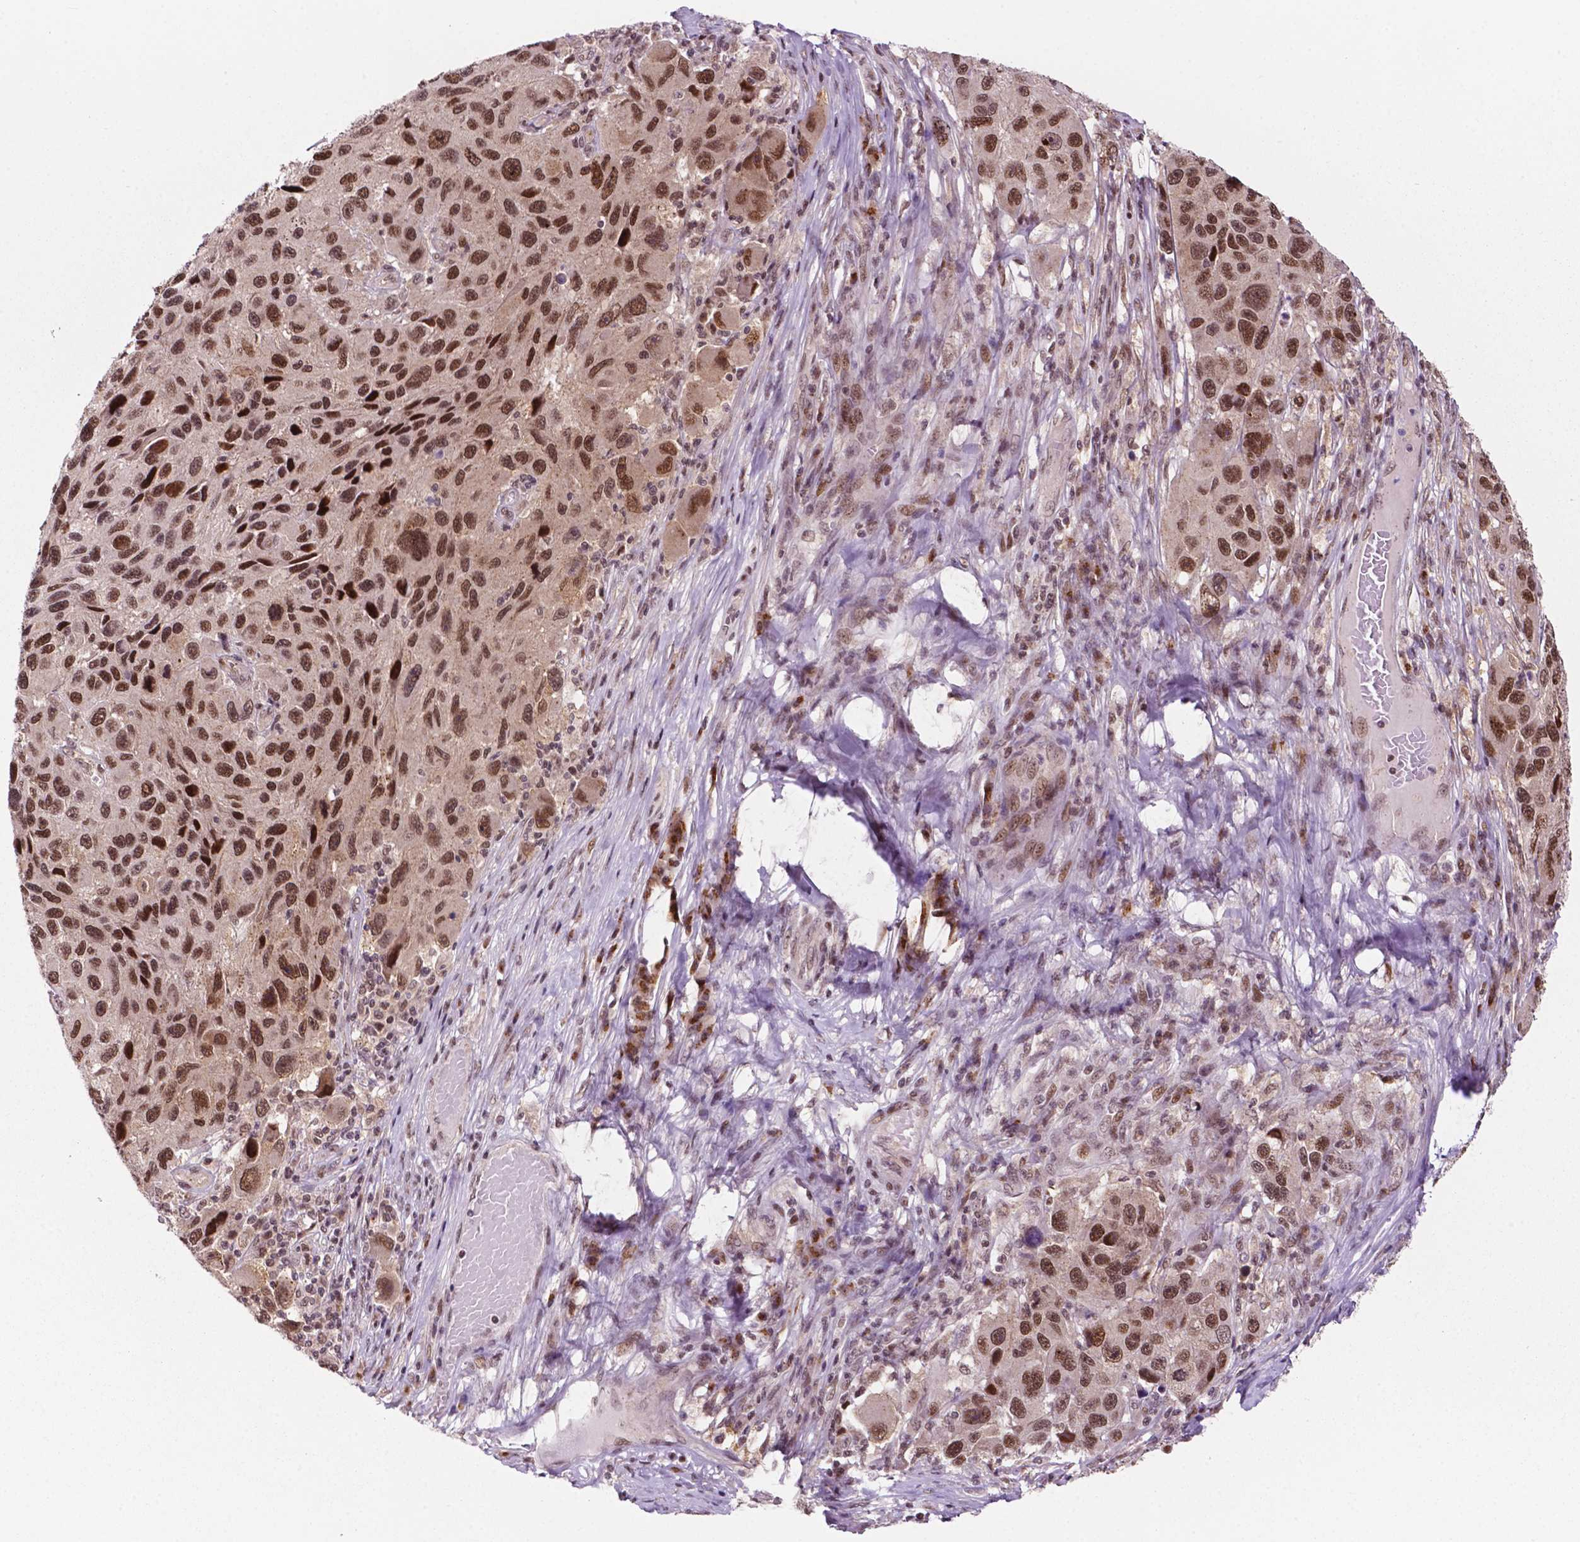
{"staining": {"intensity": "strong", "quantity": ">75%", "location": "nuclear"}, "tissue": "melanoma", "cell_type": "Tumor cells", "image_type": "cancer", "snomed": [{"axis": "morphology", "description": "Malignant melanoma, NOS"}, {"axis": "topography", "description": "Skin"}], "caption": "Immunohistochemical staining of malignant melanoma displays high levels of strong nuclear protein staining in approximately >75% of tumor cells.", "gene": "PER2", "patient": {"sex": "male", "age": 53}}